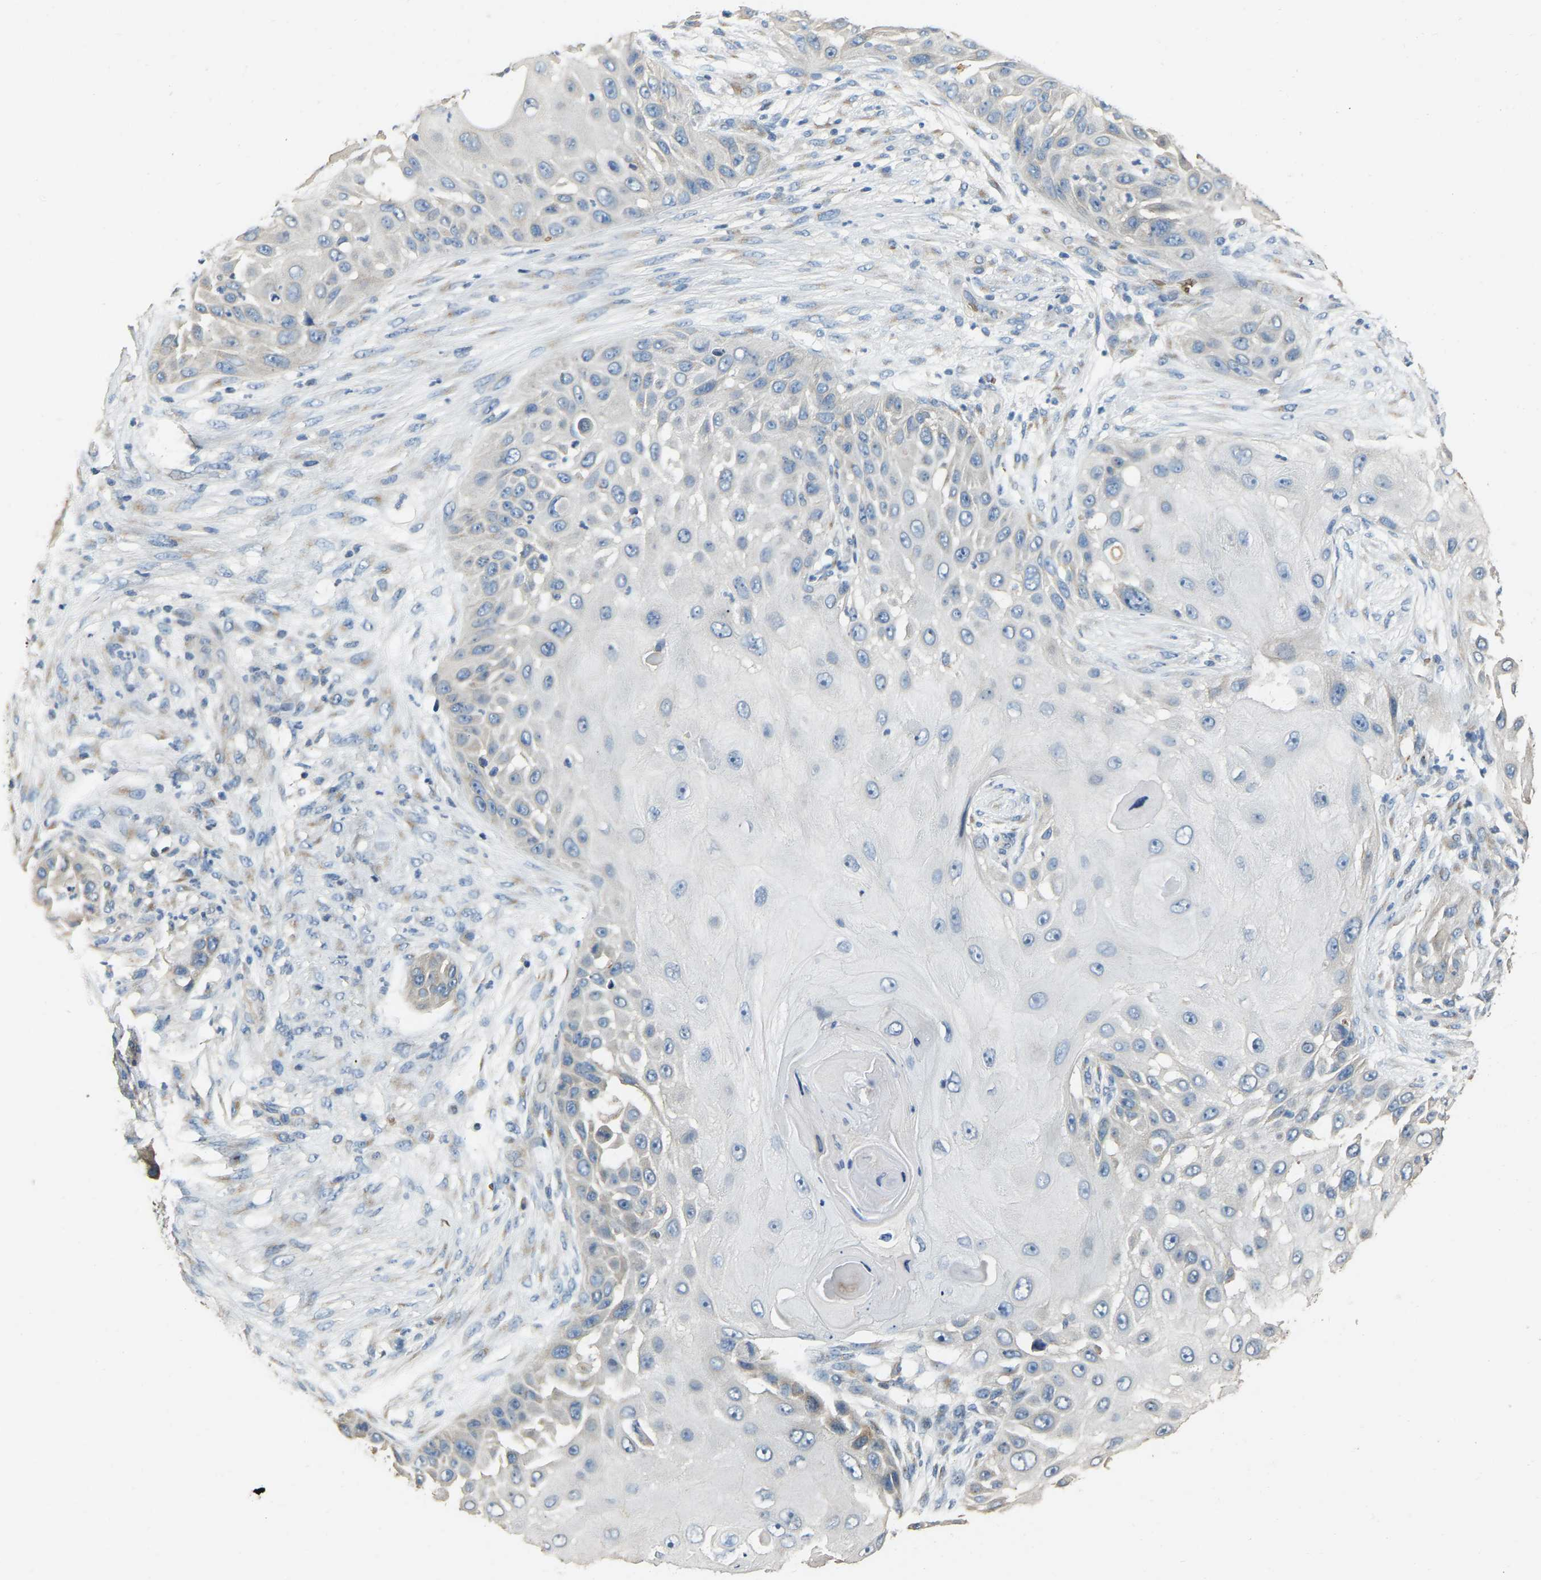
{"staining": {"intensity": "negative", "quantity": "none", "location": "none"}, "tissue": "skin cancer", "cell_type": "Tumor cells", "image_type": "cancer", "snomed": [{"axis": "morphology", "description": "Squamous cell carcinoma, NOS"}, {"axis": "topography", "description": "Skin"}], "caption": "Immunohistochemistry (IHC) of human skin squamous cell carcinoma displays no expression in tumor cells.", "gene": "CFAP298", "patient": {"sex": "female", "age": 44}}